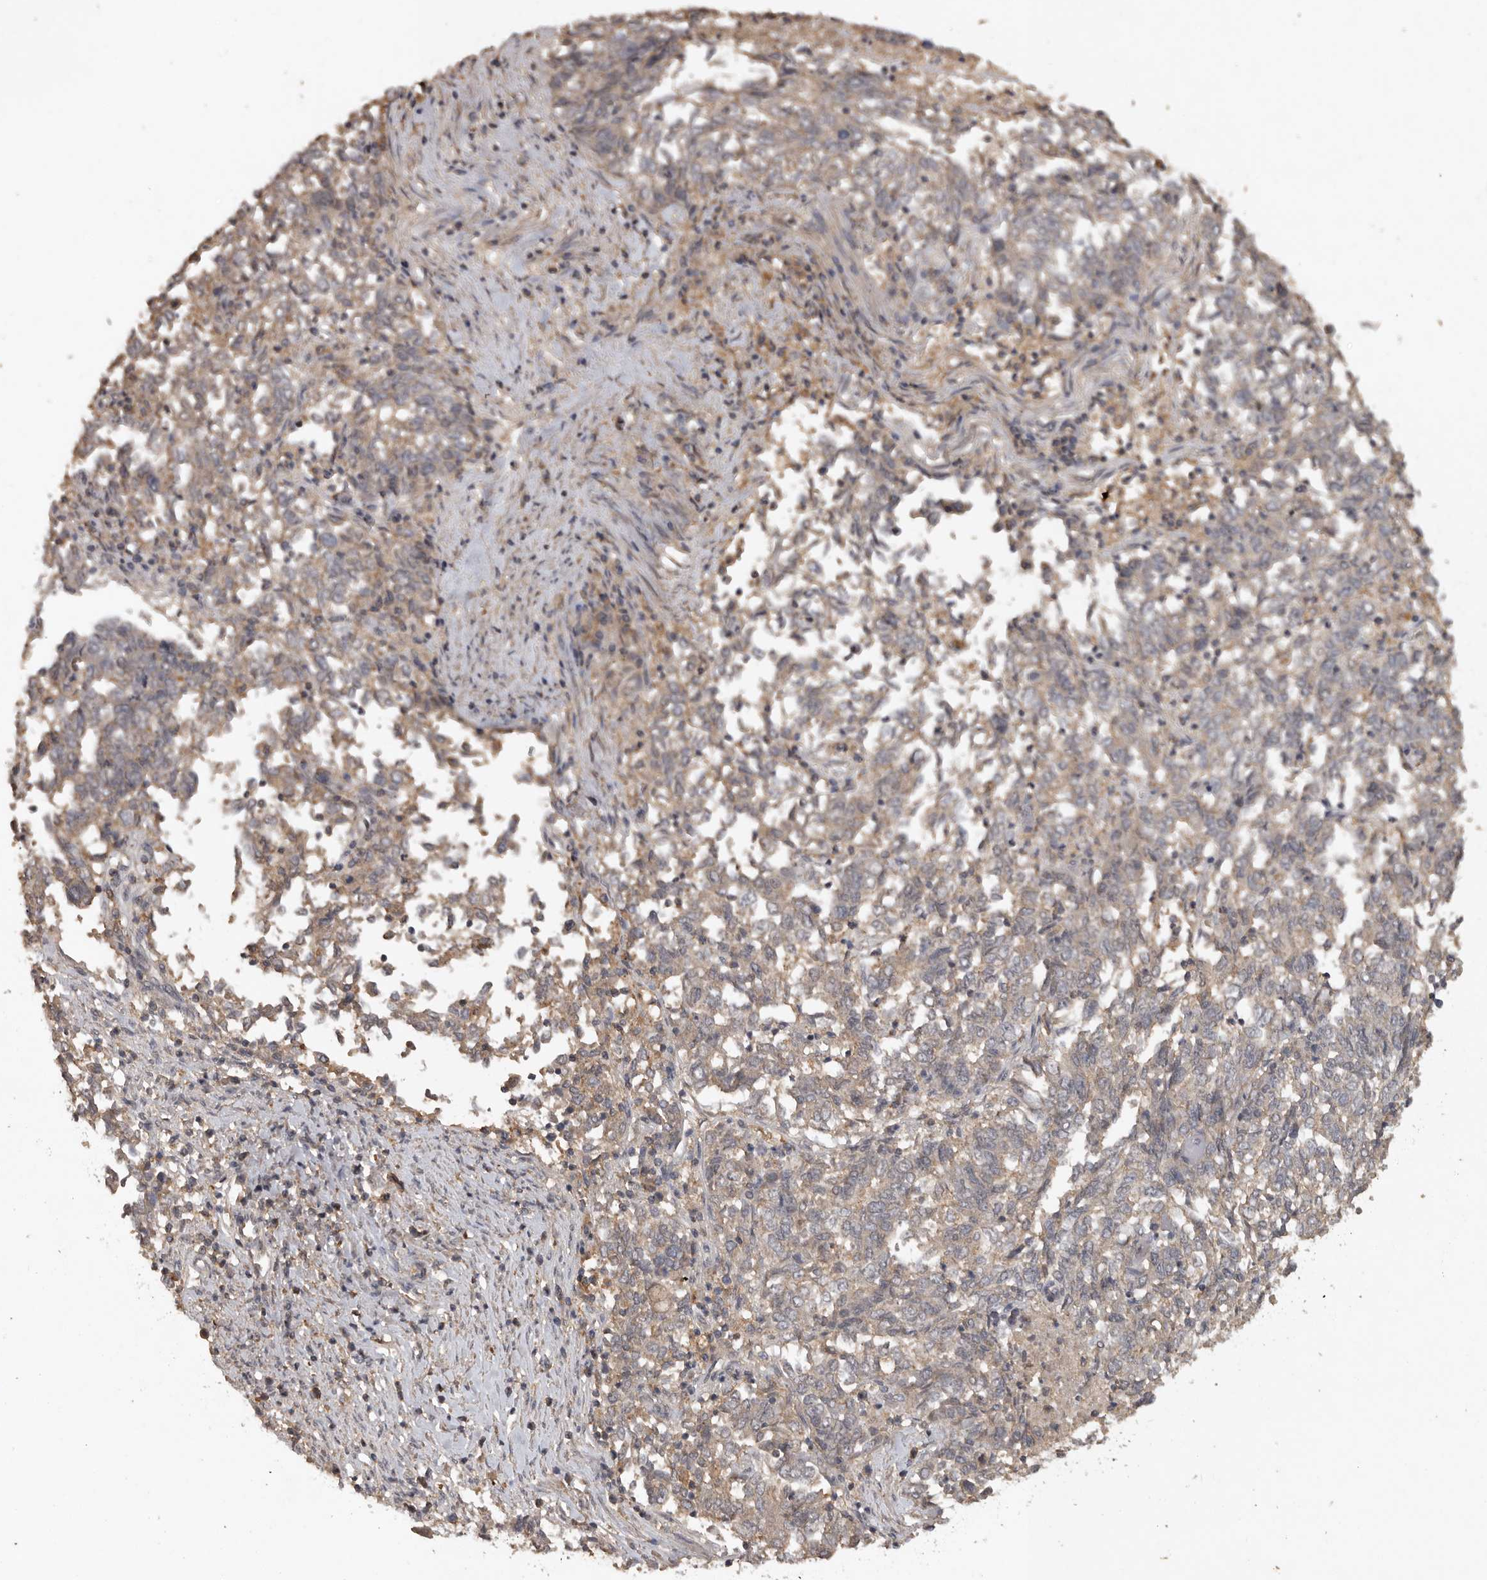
{"staining": {"intensity": "weak", "quantity": ">75%", "location": "cytoplasmic/membranous"}, "tissue": "endometrial cancer", "cell_type": "Tumor cells", "image_type": "cancer", "snomed": [{"axis": "morphology", "description": "Adenocarcinoma, NOS"}, {"axis": "topography", "description": "Endometrium"}], "caption": "Immunohistochemical staining of endometrial adenocarcinoma displays weak cytoplasmic/membranous protein positivity in about >75% of tumor cells. Immunohistochemistry stains the protein of interest in brown and the nuclei are stained blue.", "gene": "ADAMTS4", "patient": {"sex": "female", "age": 80}}